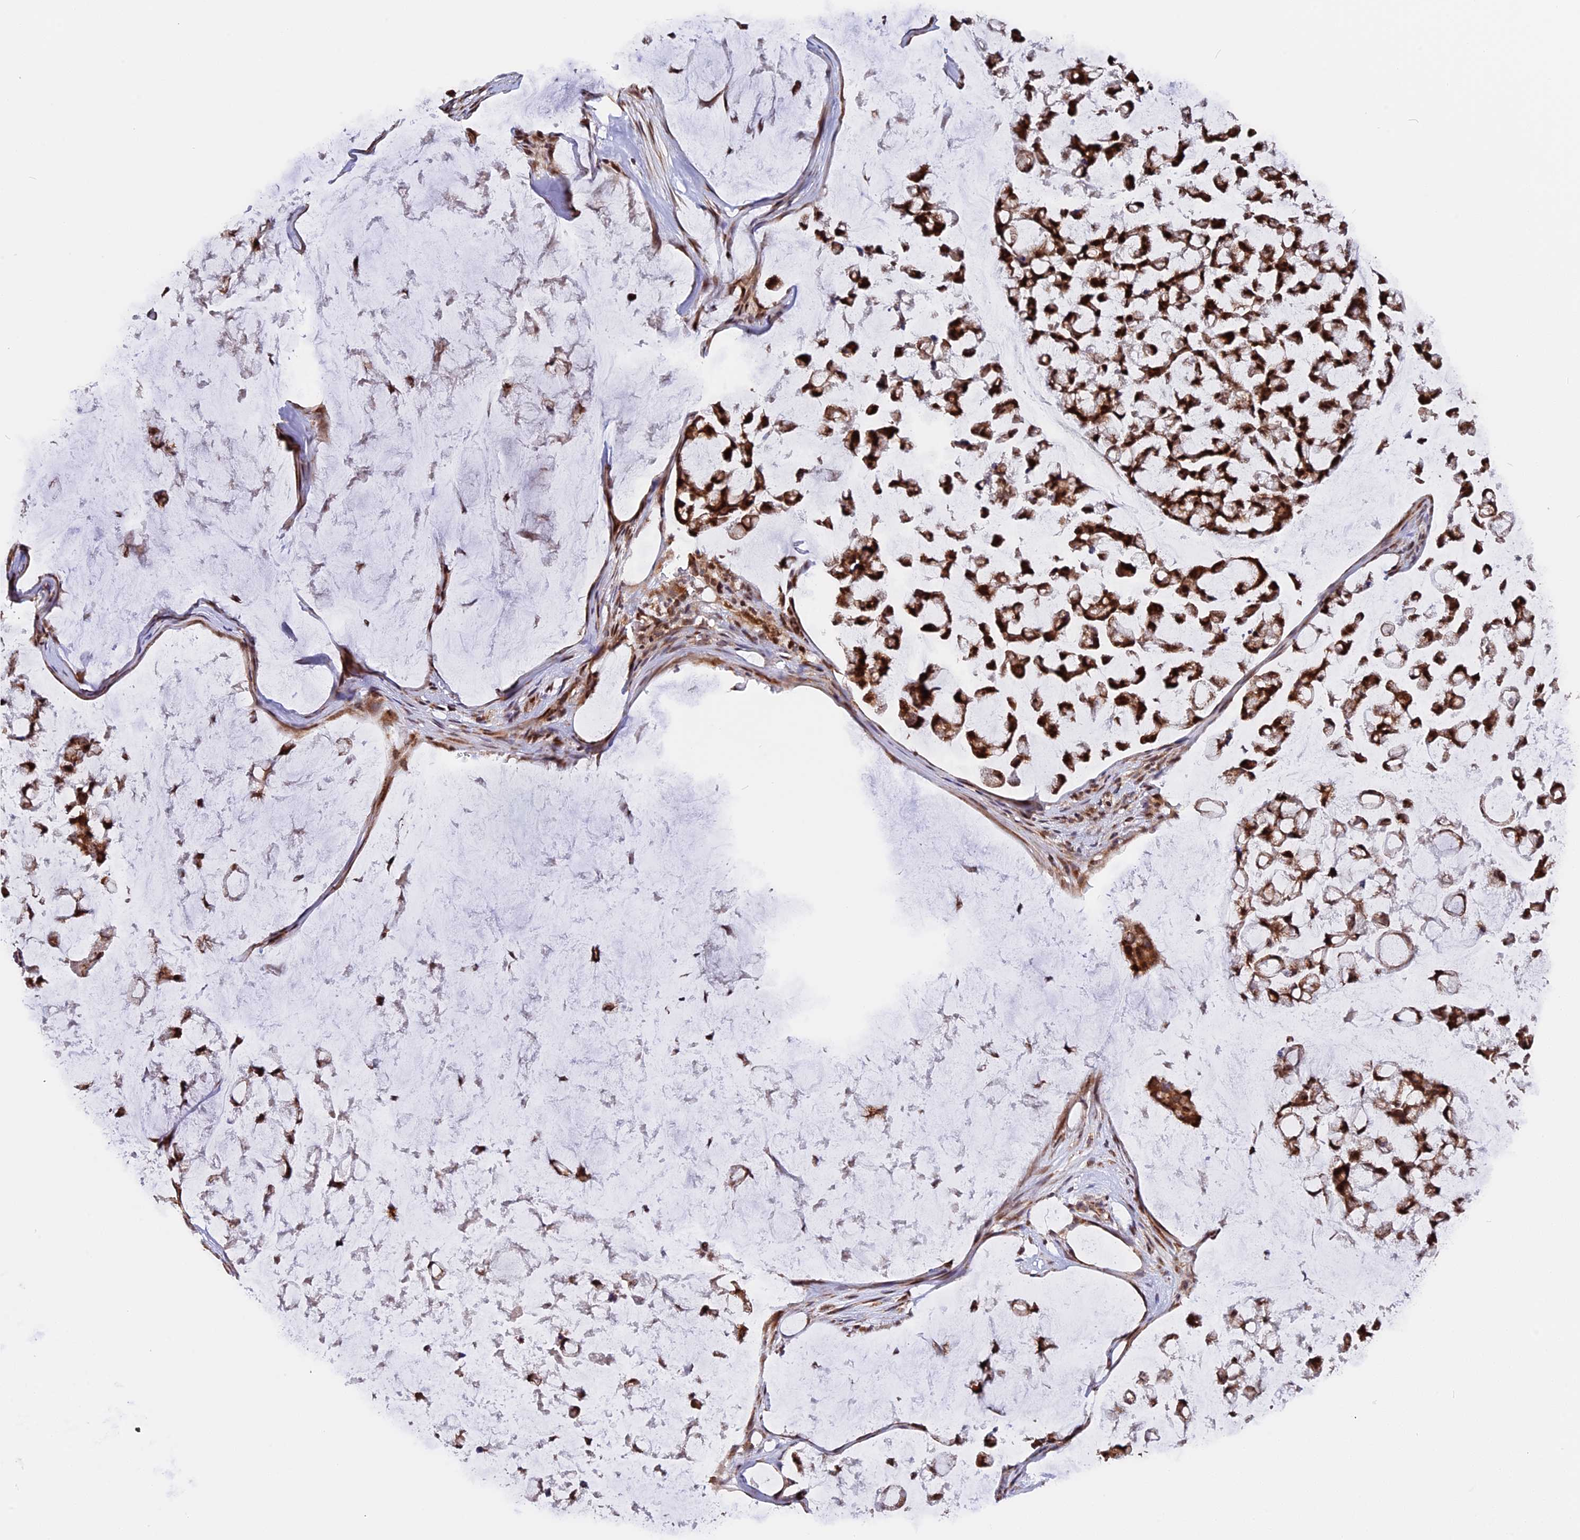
{"staining": {"intensity": "strong", "quantity": ">75%", "location": "cytoplasmic/membranous,nuclear"}, "tissue": "stomach cancer", "cell_type": "Tumor cells", "image_type": "cancer", "snomed": [{"axis": "morphology", "description": "Adenocarcinoma, NOS"}, {"axis": "topography", "description": "Stomach, lower"}], "caption": "Stomach cancer (adenocarcinoma) was stained to show a protein in brown. There is high levels of strong cytoplasmic/membranous and nuclear positivity in approximately >75% of tumor cells. (Brightfield microscopy of DAB IHC at high magnification).", "gene": "FAM174C", "patient": {"sex": "male", "age": 67}}